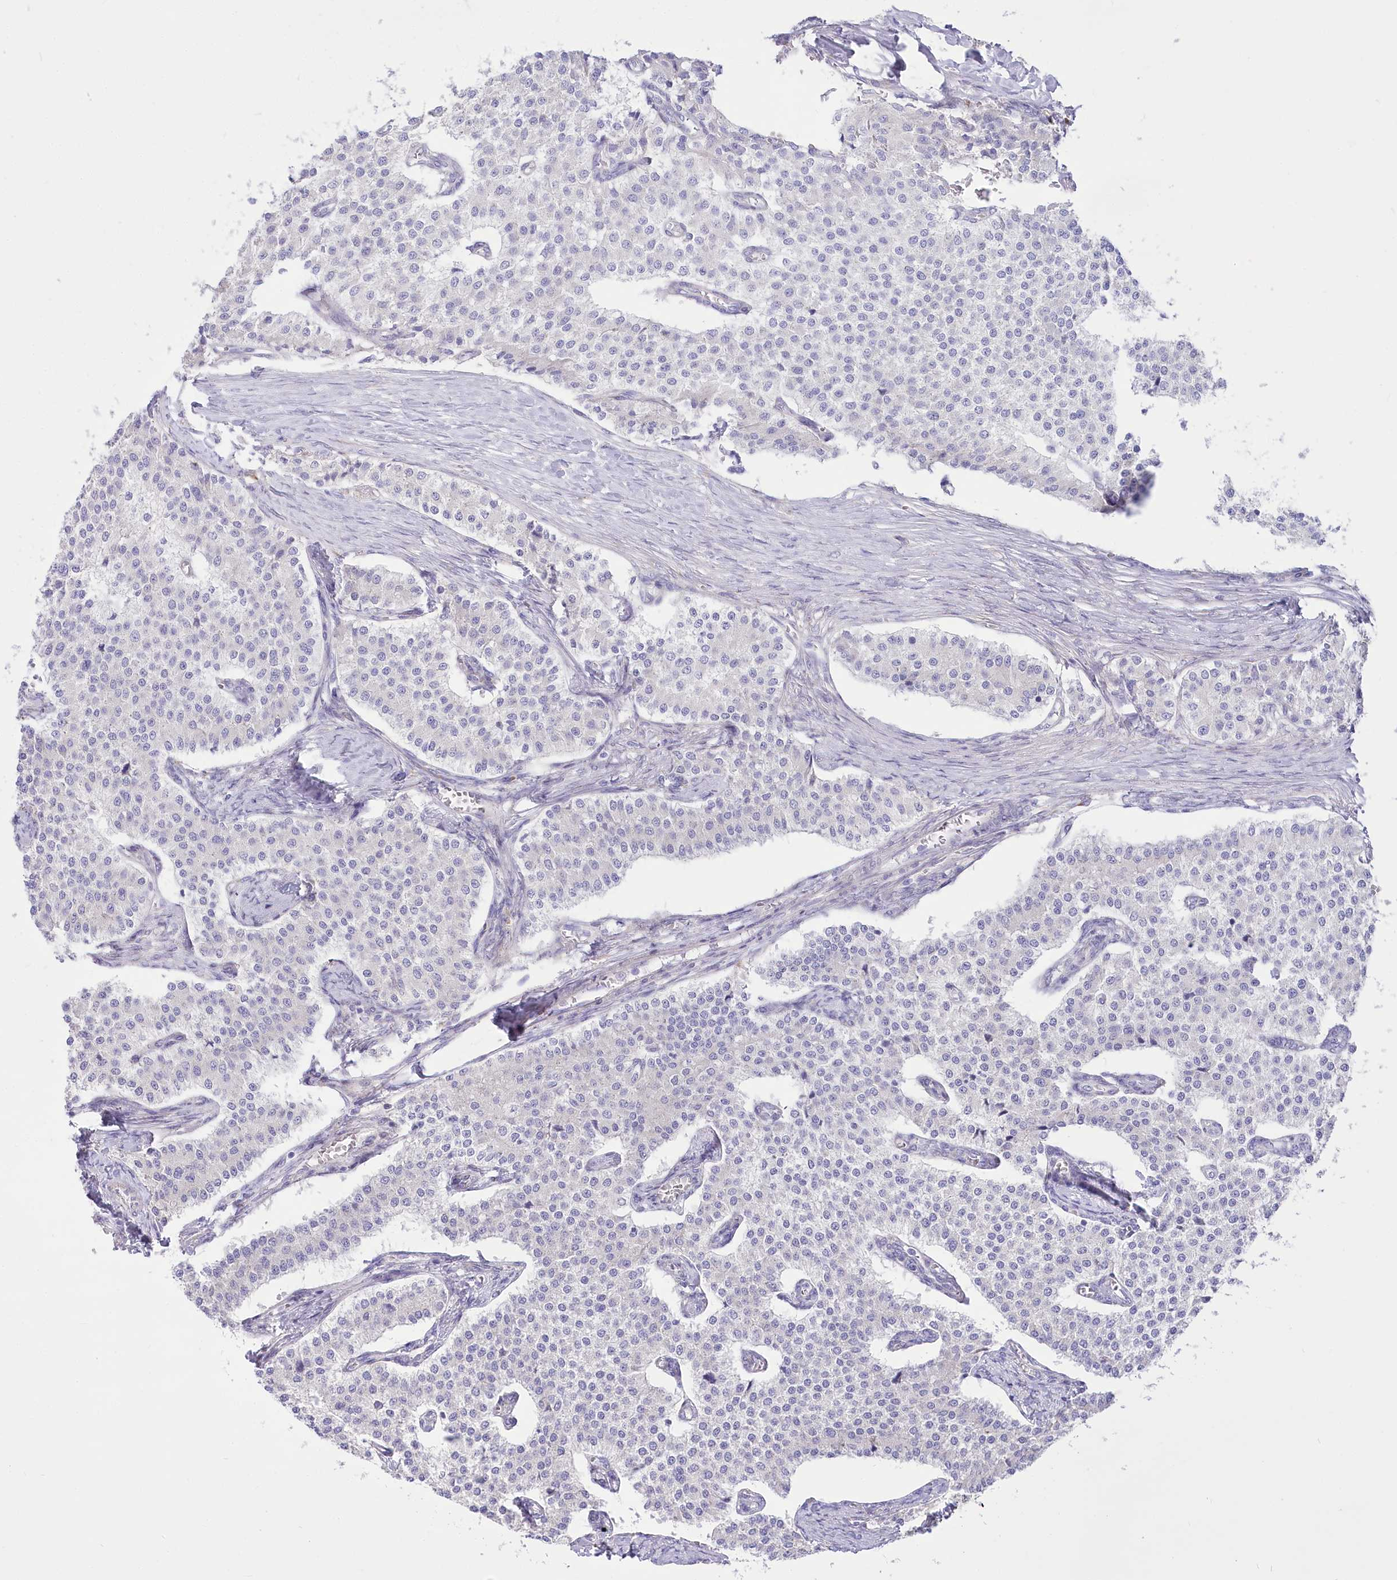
{"staining": {"intensity": "negative", "quantity": "none", "location": "none"}, "tissue": "carcinoid", "cell_type": "Tumor cells", "image_type": "cancer", "snomed": [{"axis": "morphology", "description": "Carcinoid, malignant, NOS"}, {"axis": "topography", "description": "Colon"}], "caption": "Tumor cells are negative for brown protein staining in carcinoid.", "gene": "STT3B", "patient": {"sex": "female", "age": 52}}